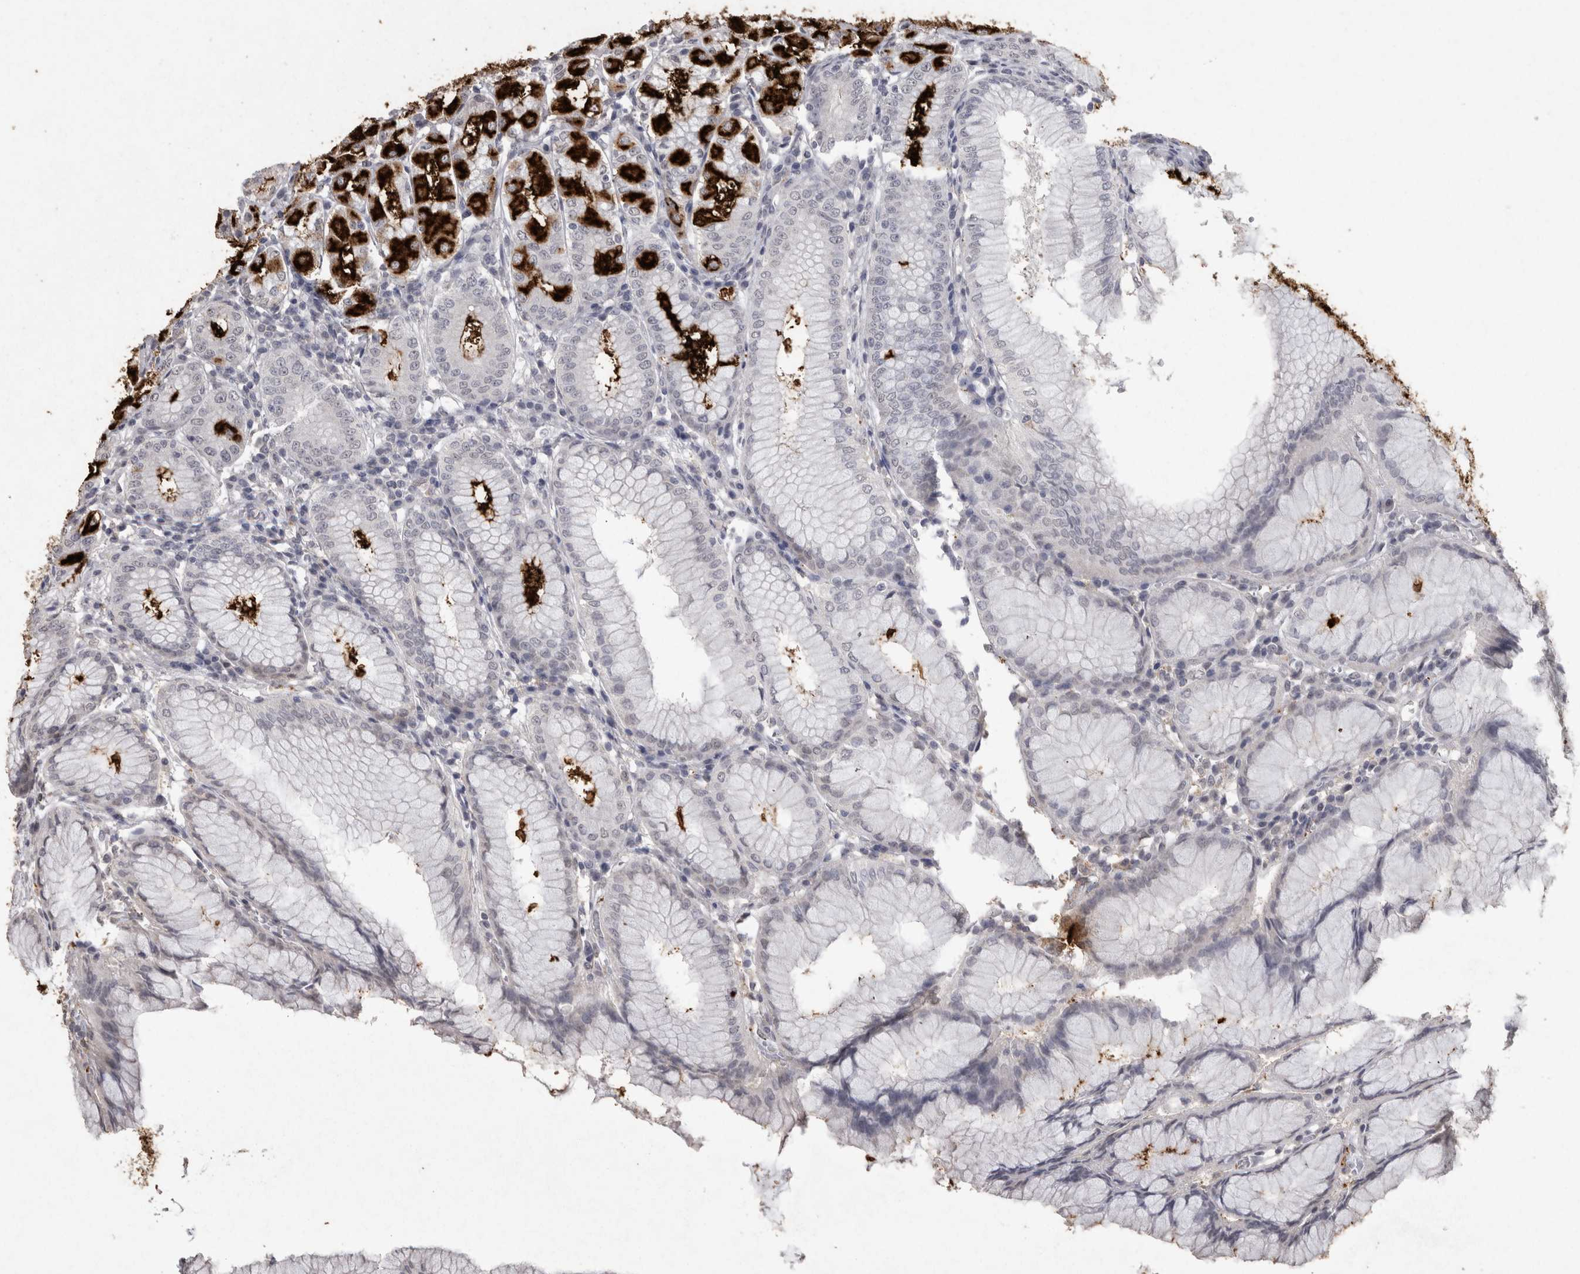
{"staining": {"intensity": "strong", "quantity": "25%-75%", "location": "cytoplasmic/membranous"}, "tissue": "stomach", "cell_type": "Glandular cells", "image_type": "normal", "snomed": [{"axis": "morphology", "description": "Normal tissue, NOS"}, {"axis": "topography", "description": "Stomach, lower"}], "caption": "The histopathology image reveals immunohistochemical staining of benign stomach. There is strong cytoplasmic/membranous staining is seen in approximately 25%-75% of glandular cells.", "gene": "MEP1A", "patient": {"sex": "female", "age": 56}}